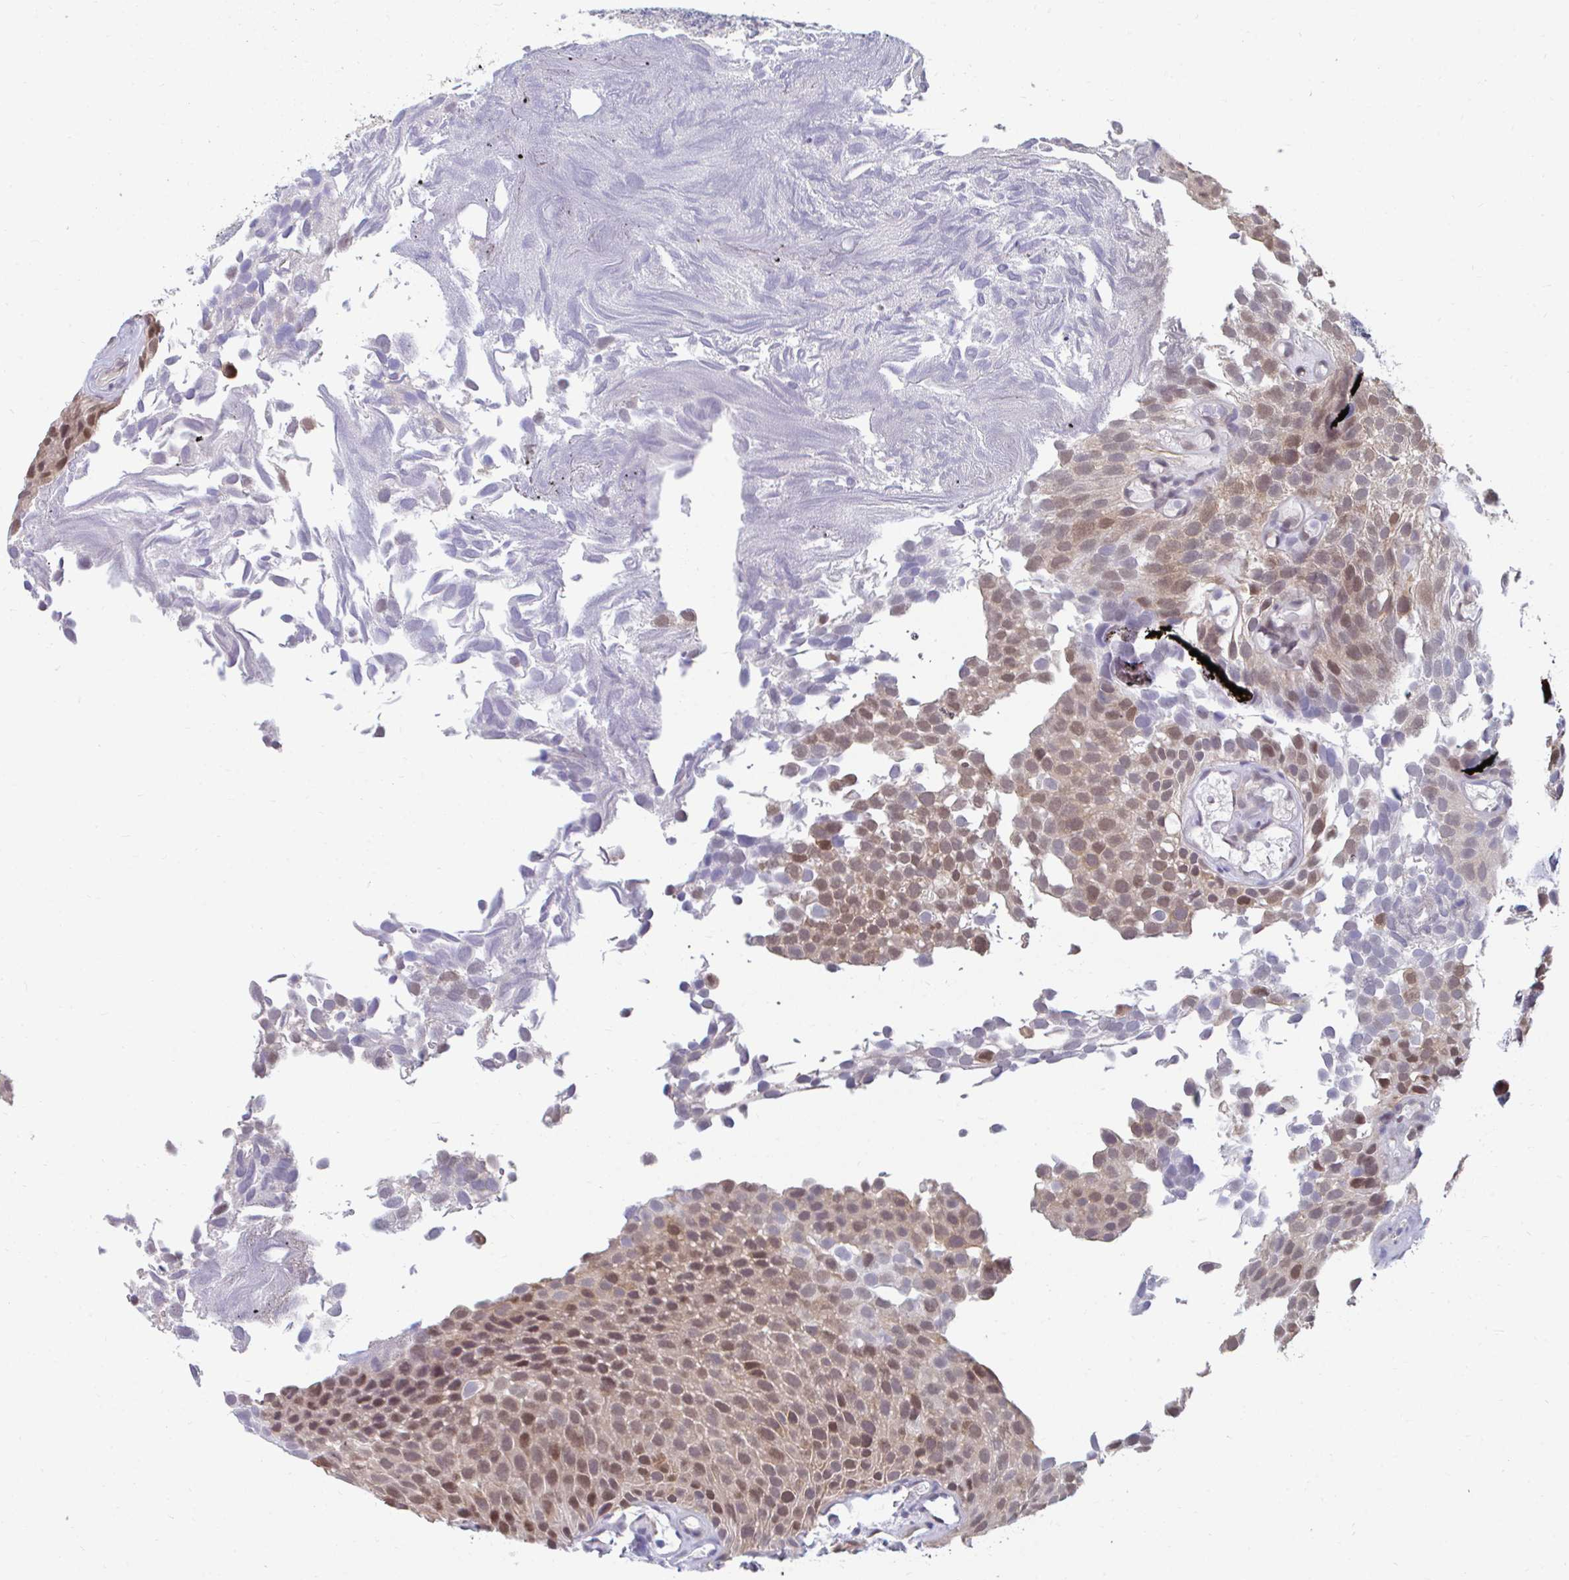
{"staining": {"intensity": "weak", "quantity": ">75%", "location": "nuclear"}, "tissue": "urothelial cancer", "cell_type": "Tumor cells", "image_type": "cancer", "snomed": [{"axis": "morphology", "description": "Urothelial carcinoma, Low grade"}, {"axis": "topography", "description": "Urinary bladder"}], "caption": "Immunohistochemistry histopathology image of low-grade urothelial carcinoma stained for a protein (brown), which demonstrates low levels of weak nuclear staining in about >75% of tumor cells.", "gene": "CSE1L", "patient": {"sex": "male", "age": 89}}